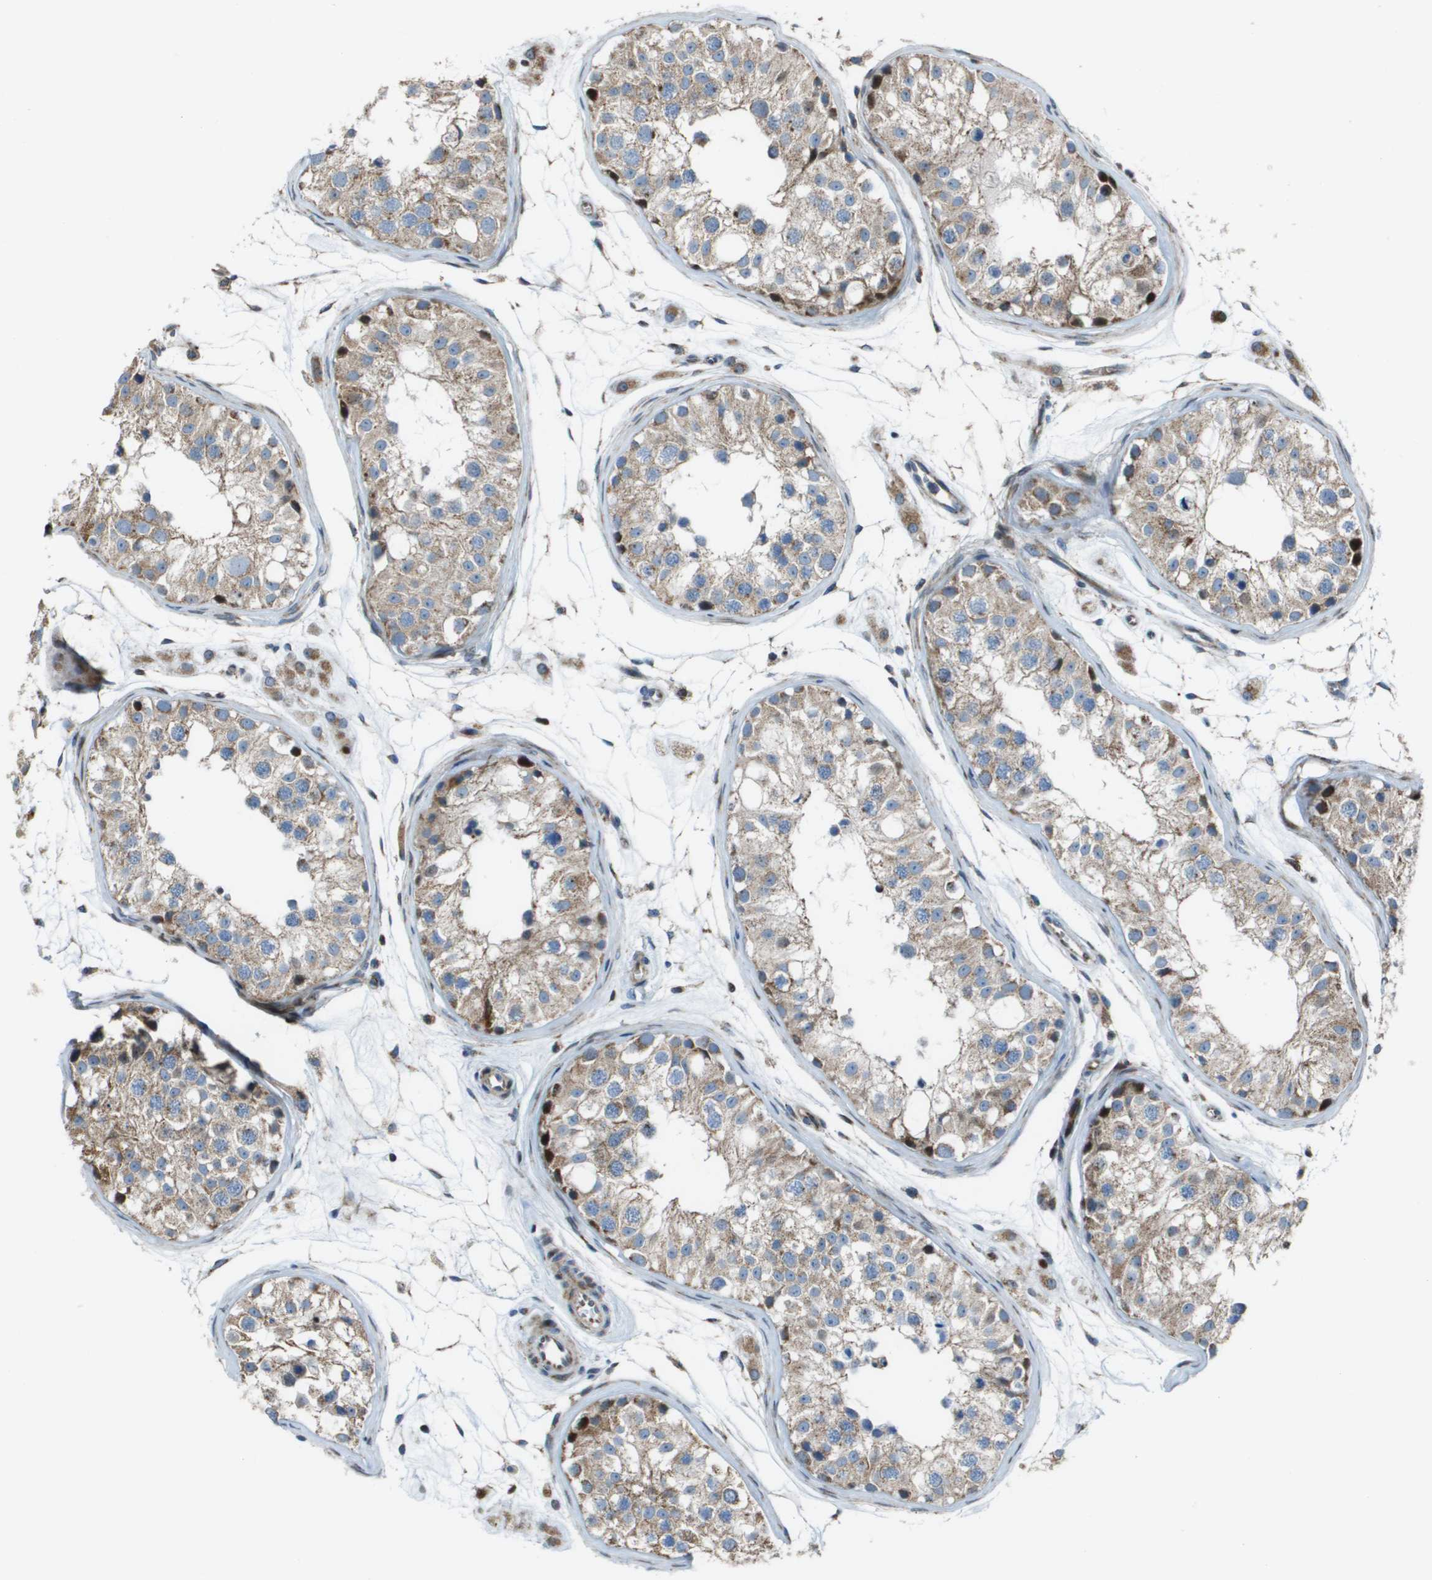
{"staining": {"intensity": "weak", "quantity": ">75%", "location": "cytoplasmic/membranous"}, "tissue": "testis", "cell_type": "Cells in seminiferous ducts", "image_type": "normal", "snomed": [{"axis": "morphology", "description": "Normal tissue, NOS"}, {"axis": "morphology", "description": "Adenocarcinoma, metastatic, NOS"}, {"axis": "topography", "description": "Testis"}], "caption": "A micrograph of human testis stained for a protein shows weak cytoplasmic/membranous brown staining in cells in seminiferous ducts. (Brightfield microscopy of DAB IHC at high magnification).", "gene": "MGAT3", "patient": {"sex": "male", "age": 26}}